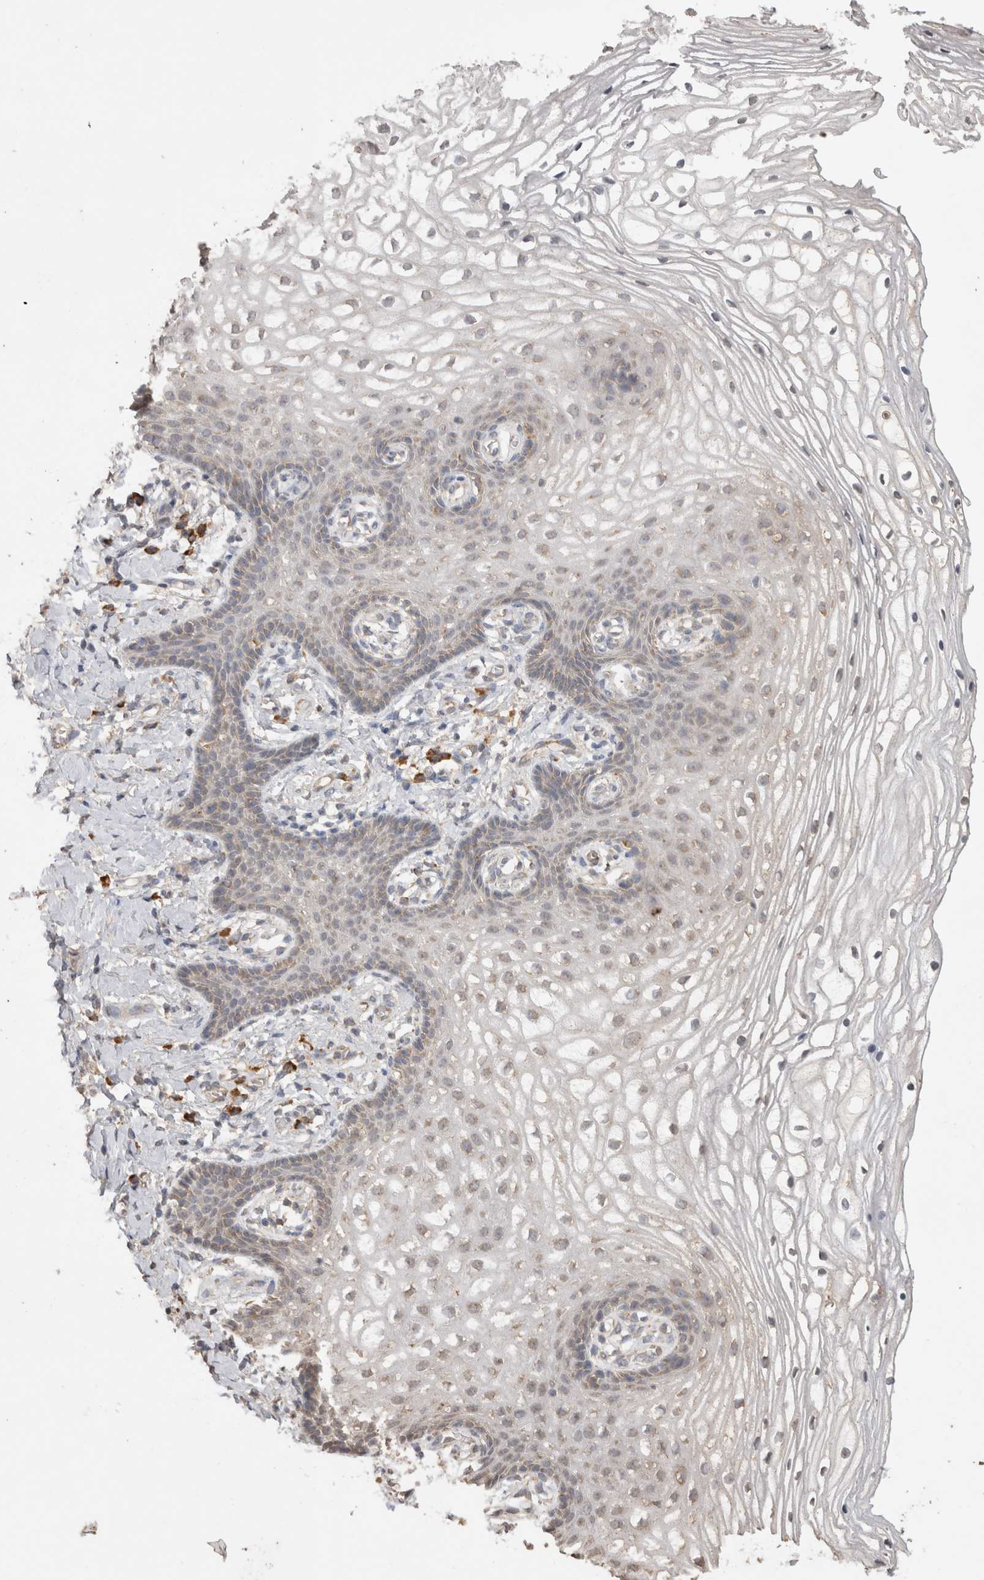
{"staining": {"intensity": "weak", "quantity": "<25%", "location": "cytoplasmic/membranous"}, "tissue": "vagina", "cell_type": "Squamous epithelial cells", "image_type": "normal", "snomed": [{"axis": "morphology", "description": "Normal tissue, NOS"}, {"axis": "topography", "description": "Vagina"}], "caption": "High magnification brightfield microscopy of unremarkable vagina stained with DAB (3,3'-diaminobenzidine) (brown) and counterstained with hematoxylin (blue): squamous epithelial cells show no significant expression.", "gene": "NOMO1", "patient": {"sex": "female", "age": 60}}